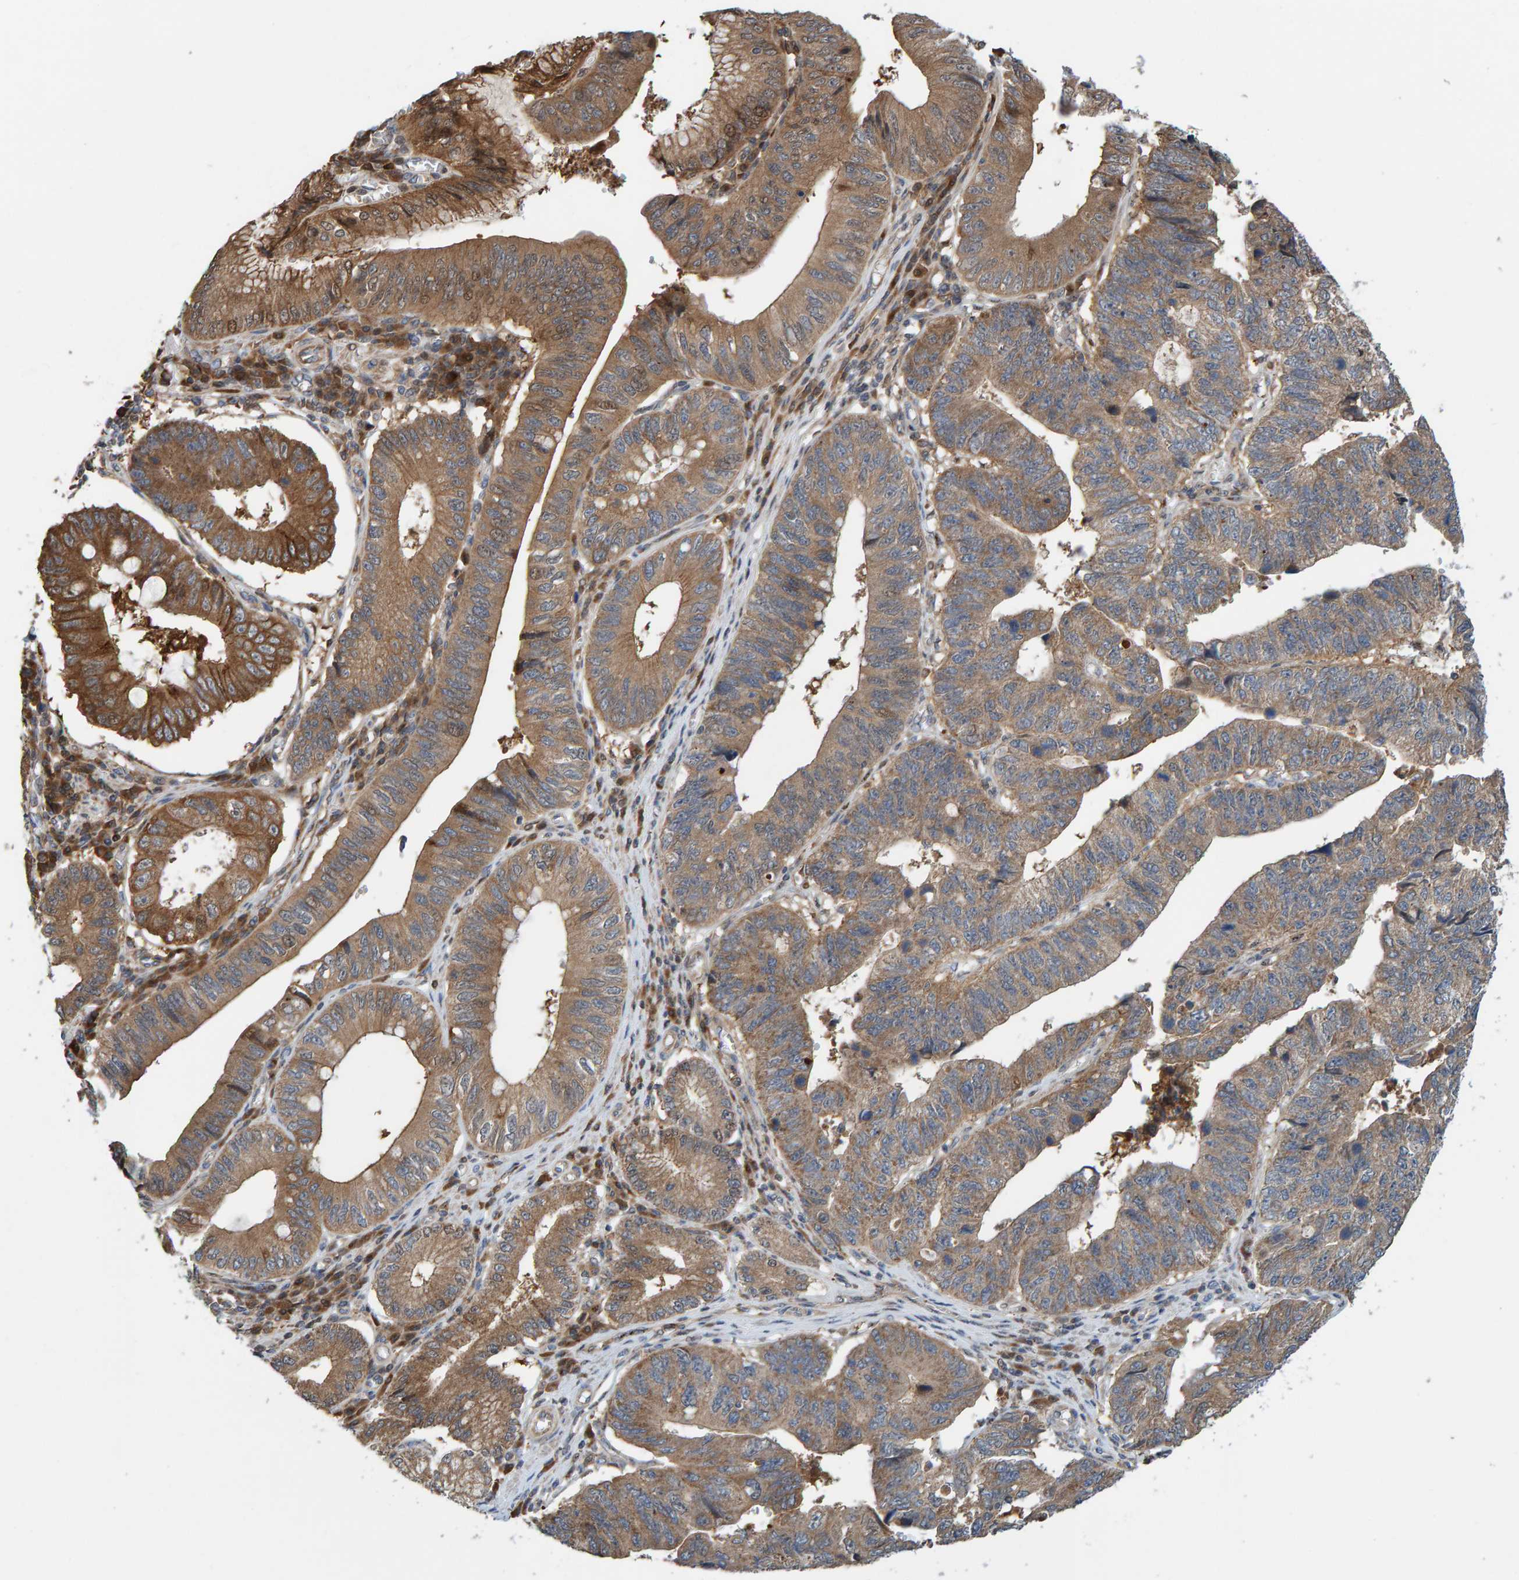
{"staining": {"intensity": "moderate", "quantity": ">75%", "location": "cytoplasmic/membranous"}, "tissue": "stomach cancer", "cell_type": "Tumor cells", "image_type": "cancer", "snomed": [{"axis": "morphology", "description": "Adenocarcinoma, NOS"}, {"axis": "topography", "description": "Stomach"}], "caption": "Human stomach cancer (adenocarcinoma) stained for a protein (brown) demonstrates moderate cytoplasmic/membranous positive positivity in approximately >75% of tumor cells.", "gene": "KIAA0753", "patient": {"sex": "male", "age": 59}}